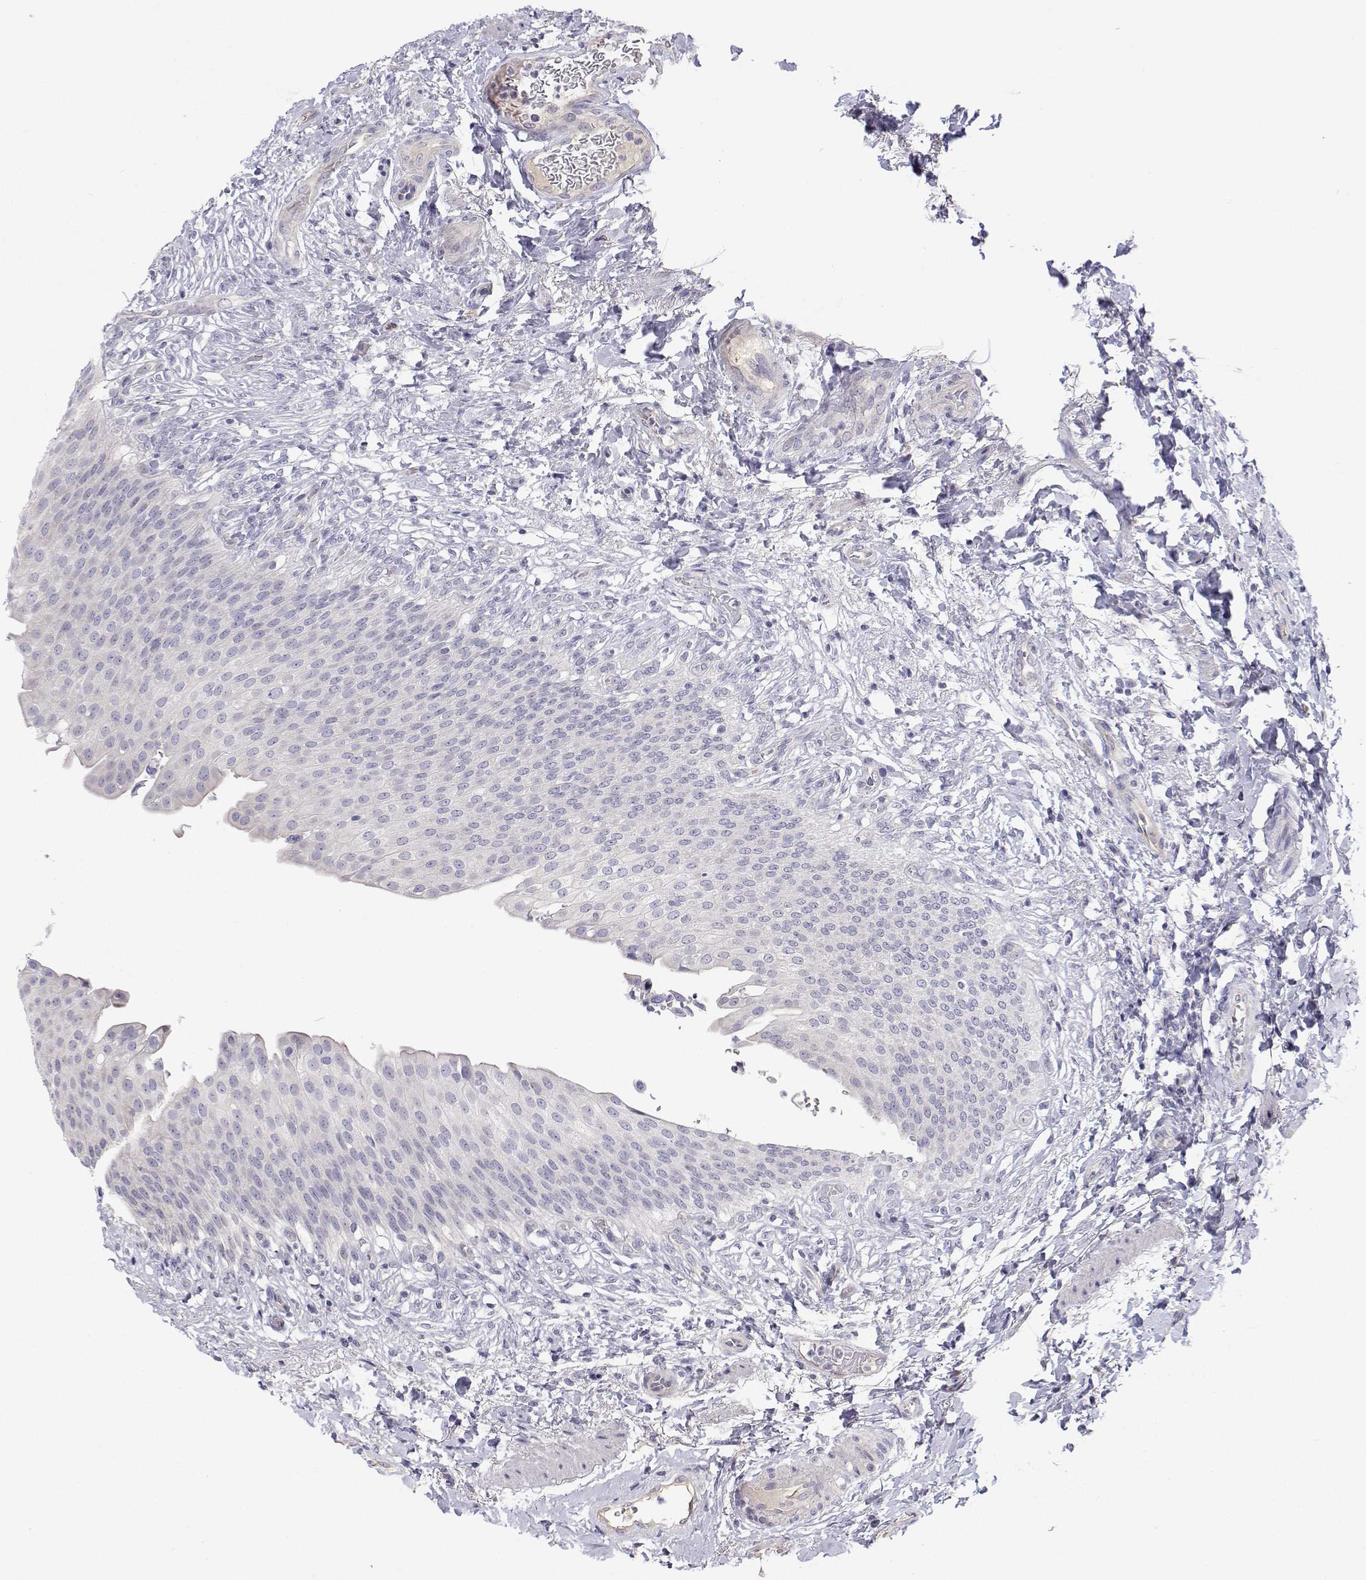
{"staining": {"intensity": "negative", "quantity": "none", "location": "none"}, "tissue": "urinary bladder", "cell_type": "Urothelial cells", "image_type": "normal", "snomed": [{"axis": "morphology", "description": "Normal tissue, NOS"}, {"axis": "topography", "description": "Urinary bladder"}, {"axis": "topography", "description": "Peripheral nerve tissue"}], "caption": "DAB immunohistochemical staining of unremarkable urinary bladder shows no significant staining in urothelial cells. The staining was performed using DAB to visualize the protein expression in brown, while the nuclei were stained in blue with hematoxylin (Magnification: 20x).", "gene": "ANKRD65", "patient": {"sex": "female", "age": 60}}